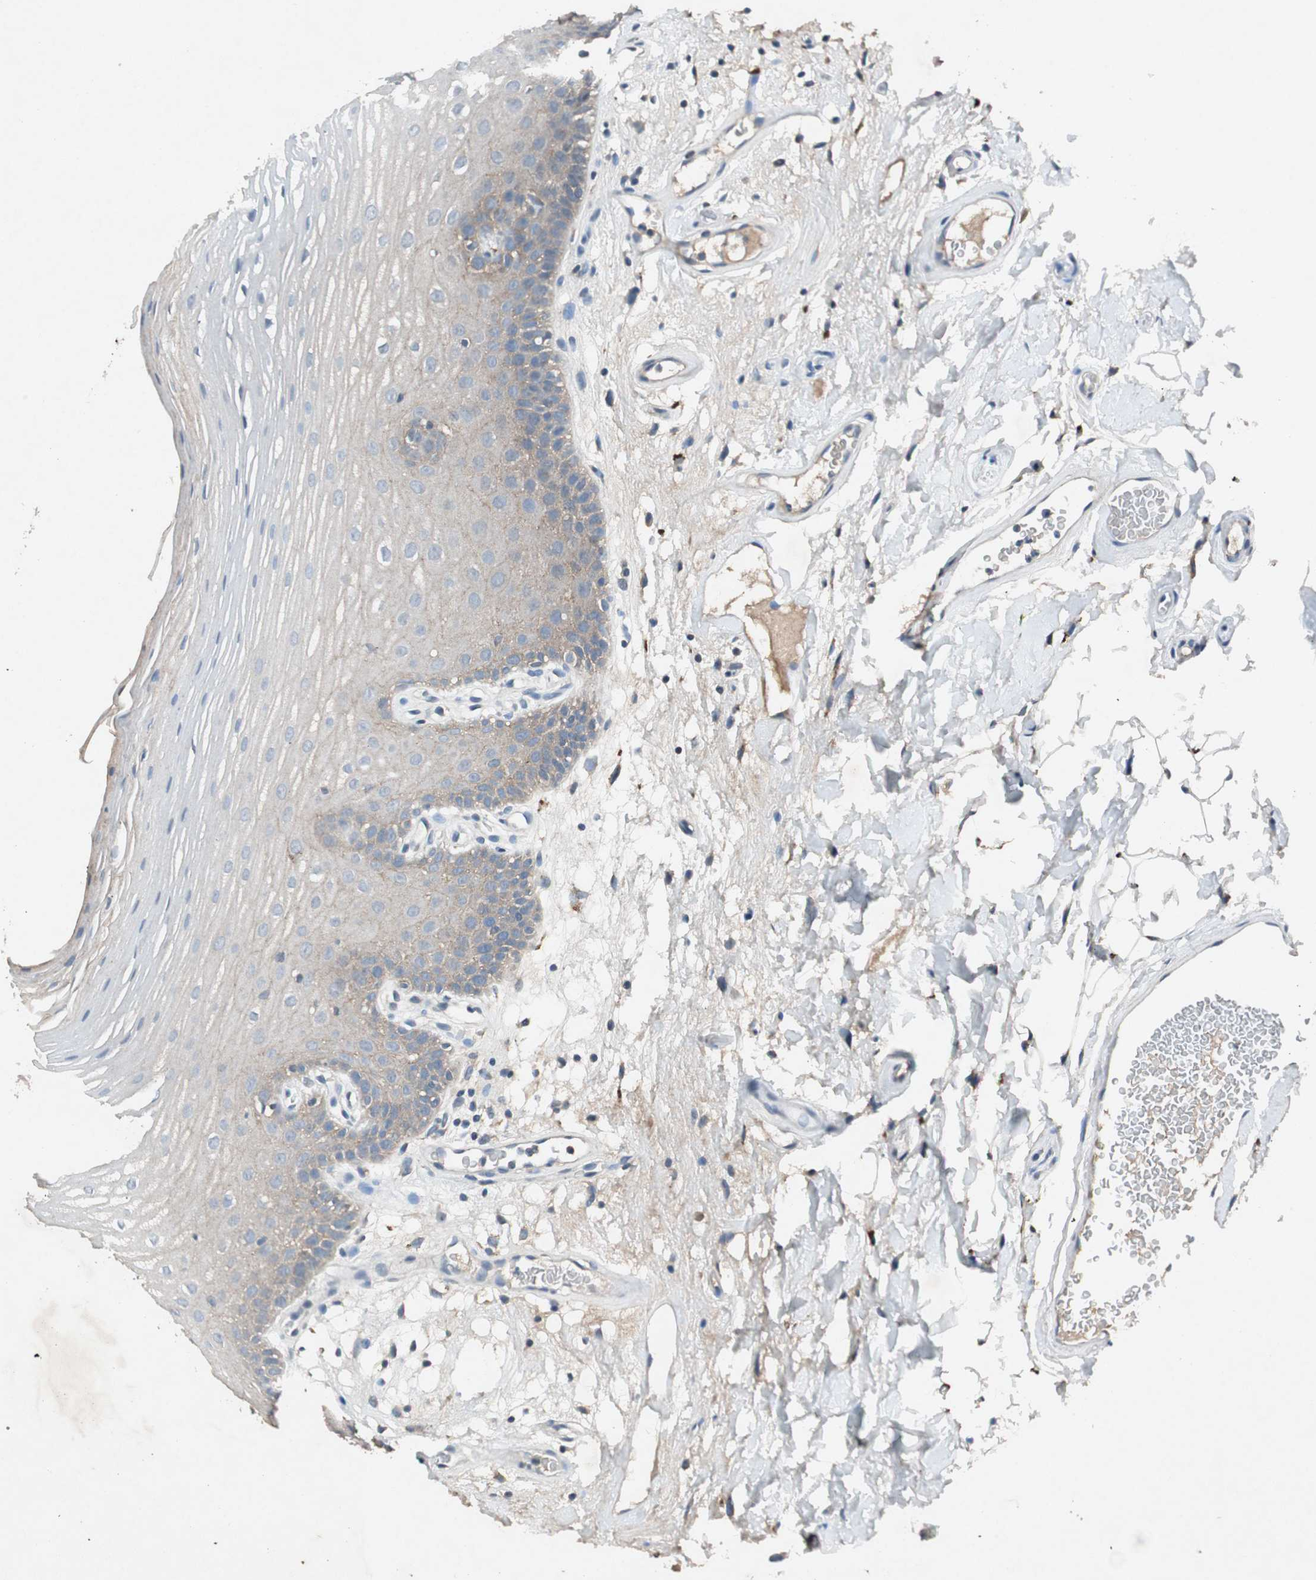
{"staining": {"intensity": "weak", "quantity": "<25%", "location": "cytoplasmic/membranous"}, "tissue": "oral mucosa", "cell_type": "Squamous epithelial cells", "image_type": "normal", "snomed": [{"axis": "morphology", "description": "Normal tissue, NOS"}, {"axis": "morphology", "description": "Squamous cell carcinoma, NOS"}, {"axis": "topography", "description": "Skeletal muscle"}, {"axis": "topography", "description": "Oral tissue"}], "caption": "Squamous epithelial cells are negative for protein expression in normal human oral mucosa. (DAB (3,3'-diaminobenzidine) IHC visualized using brightfield microscopy, high magnification).", "gene": "NKAIN1", "patient": {"sex": "male", "age": 71}}